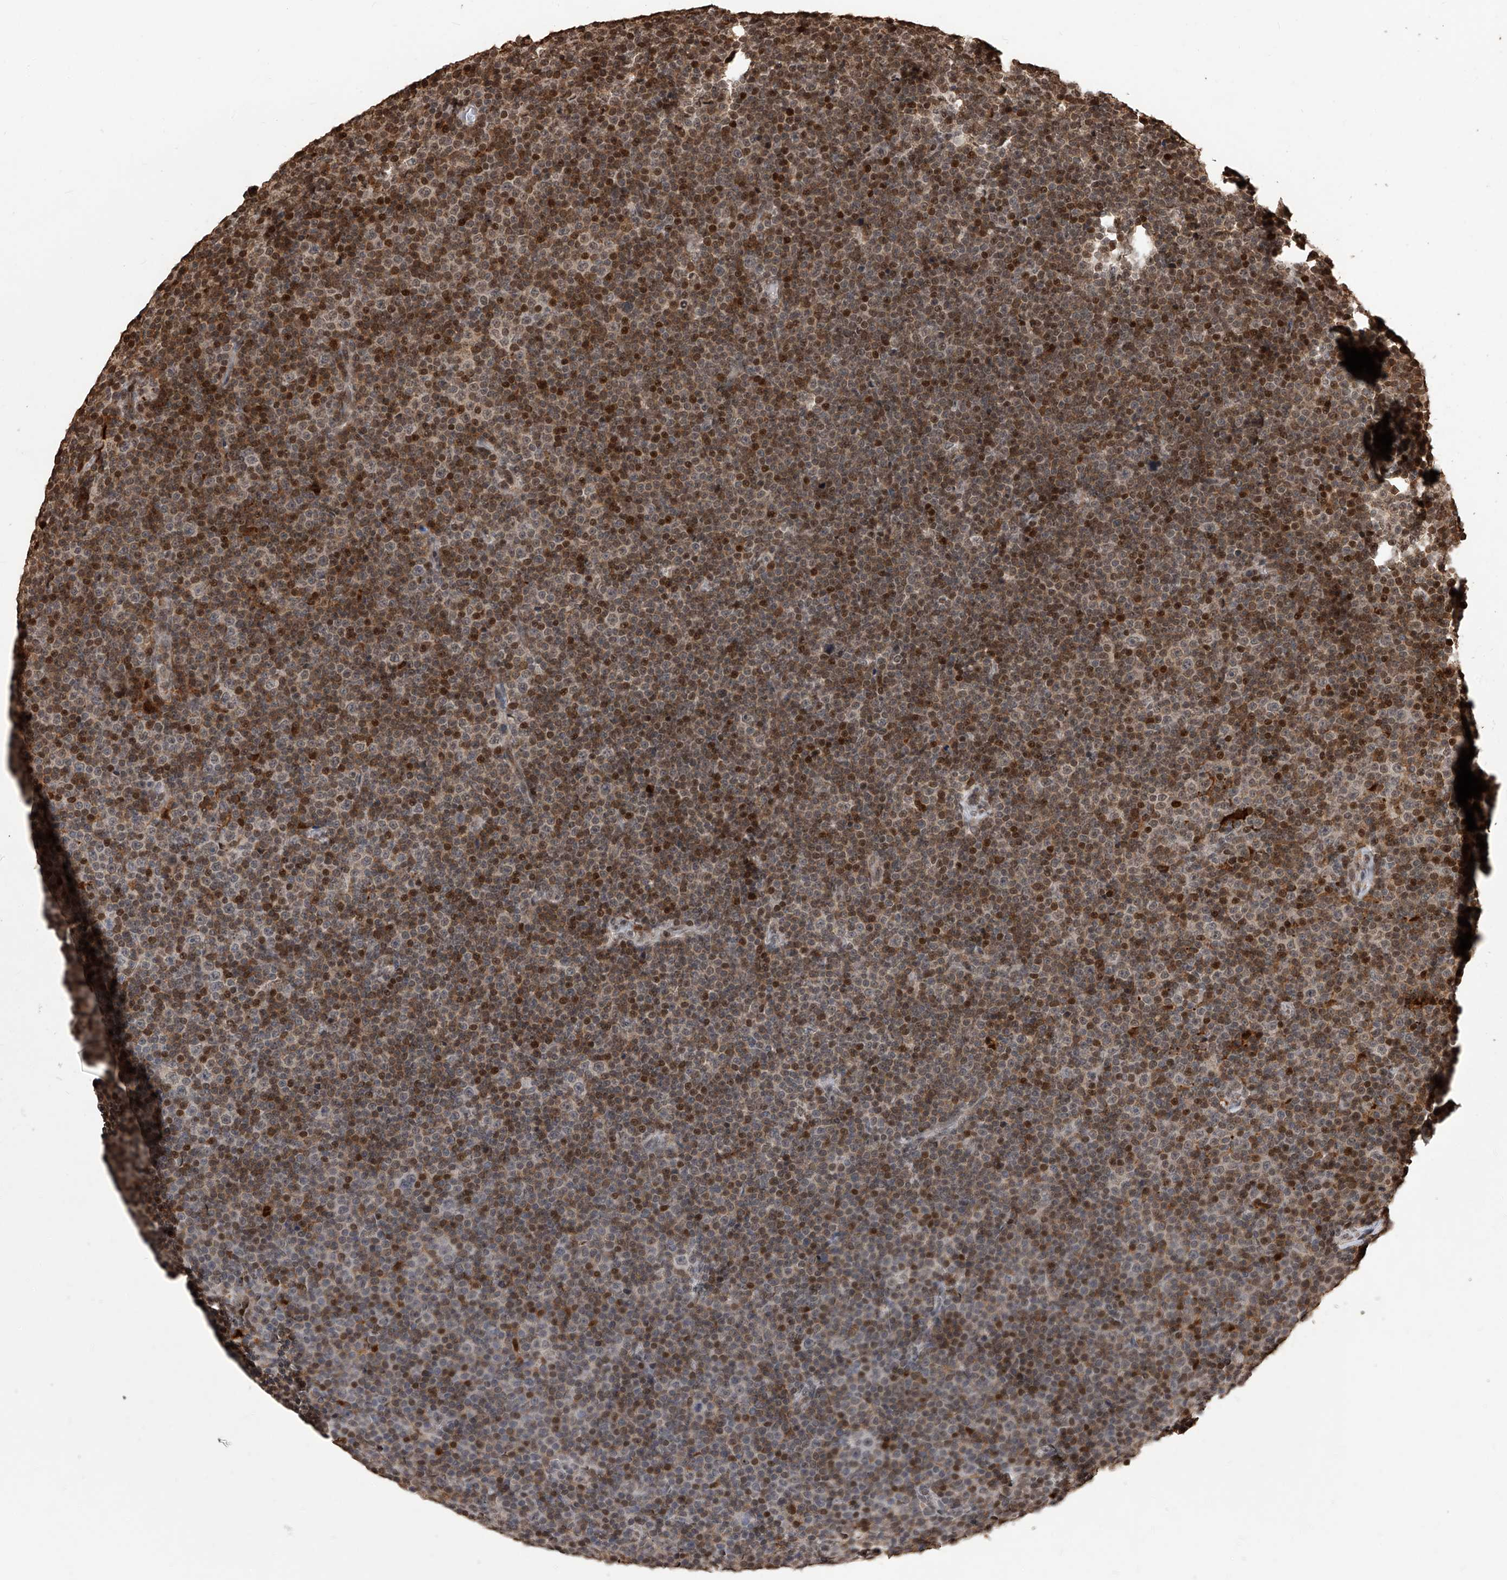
{"staining": {"intensity": "moderate", "quantity": "25%-75%", "location": "cytoplasmic/membranous,nuclear"}, "tissue": "lymphoma", "cell_type": "Tumor cells", "image_type": "cancer", "snomed": [{"axis": "morphology", "description": "Malignant lymphoma, non-Hodgkin's type, Low grade"}, {"axis": "topography", "description": "Lymph node"}], "caption": "Brown immunohistochemical staining in lymphoma displays moderate cytoplasmic/membranous and nuclear positivity in approximately 25%-75% of tumor cells.", "gene": "CFAP410", "patient": {"sex": "female", "age": 67}}